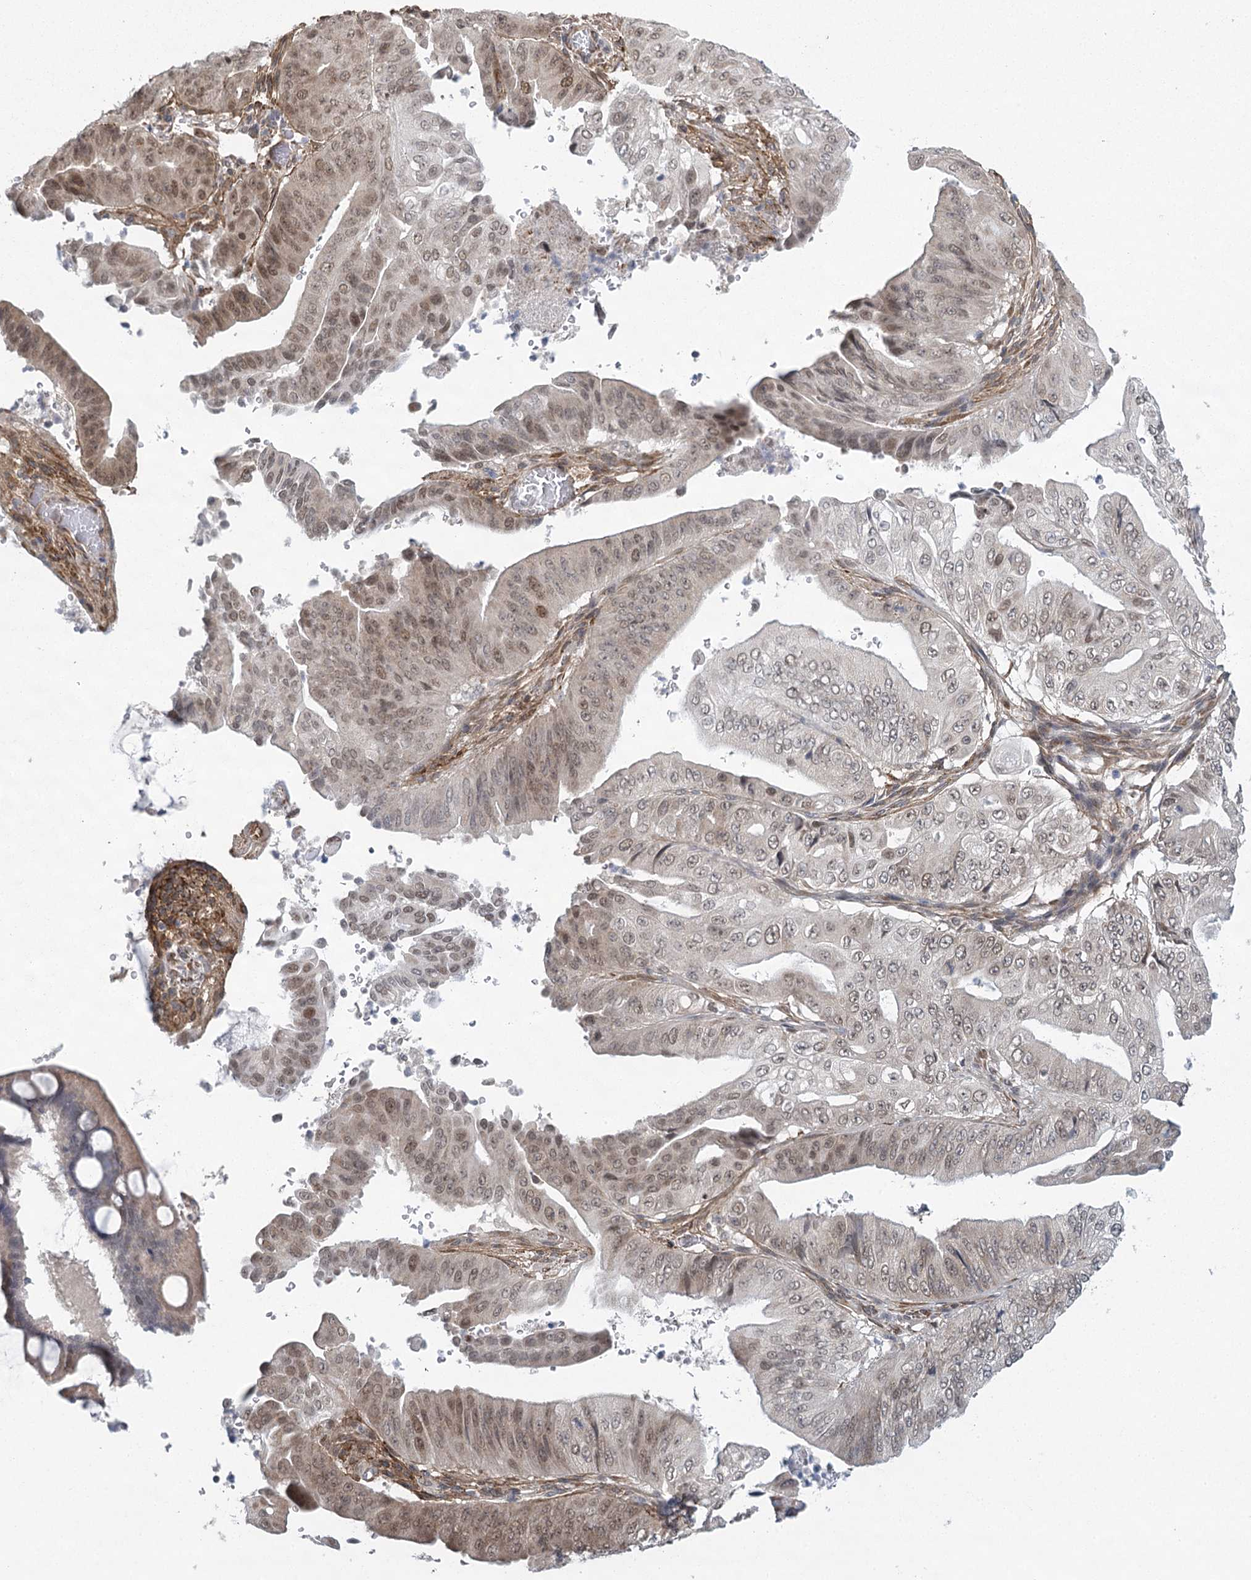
{"staining": {"intensity": "weak", "quantity": "25%-75%", "location": "nuclear"}, "tissue": "pancreatic cancer", "cell_type": "Tumor cells", "image_type": "cancer", "snomed": [{"axis": "morphology", "description": "Adenocarcinoma, NOS"}, {"axis": "topography", "description": "Pancreas"}], "caption": "A brown stain highlights weak nuclear staining of a protein in pancreatic cancer tumor cells.", "gene": "MED28", "patient": {"sex": "female", "age": 77}}